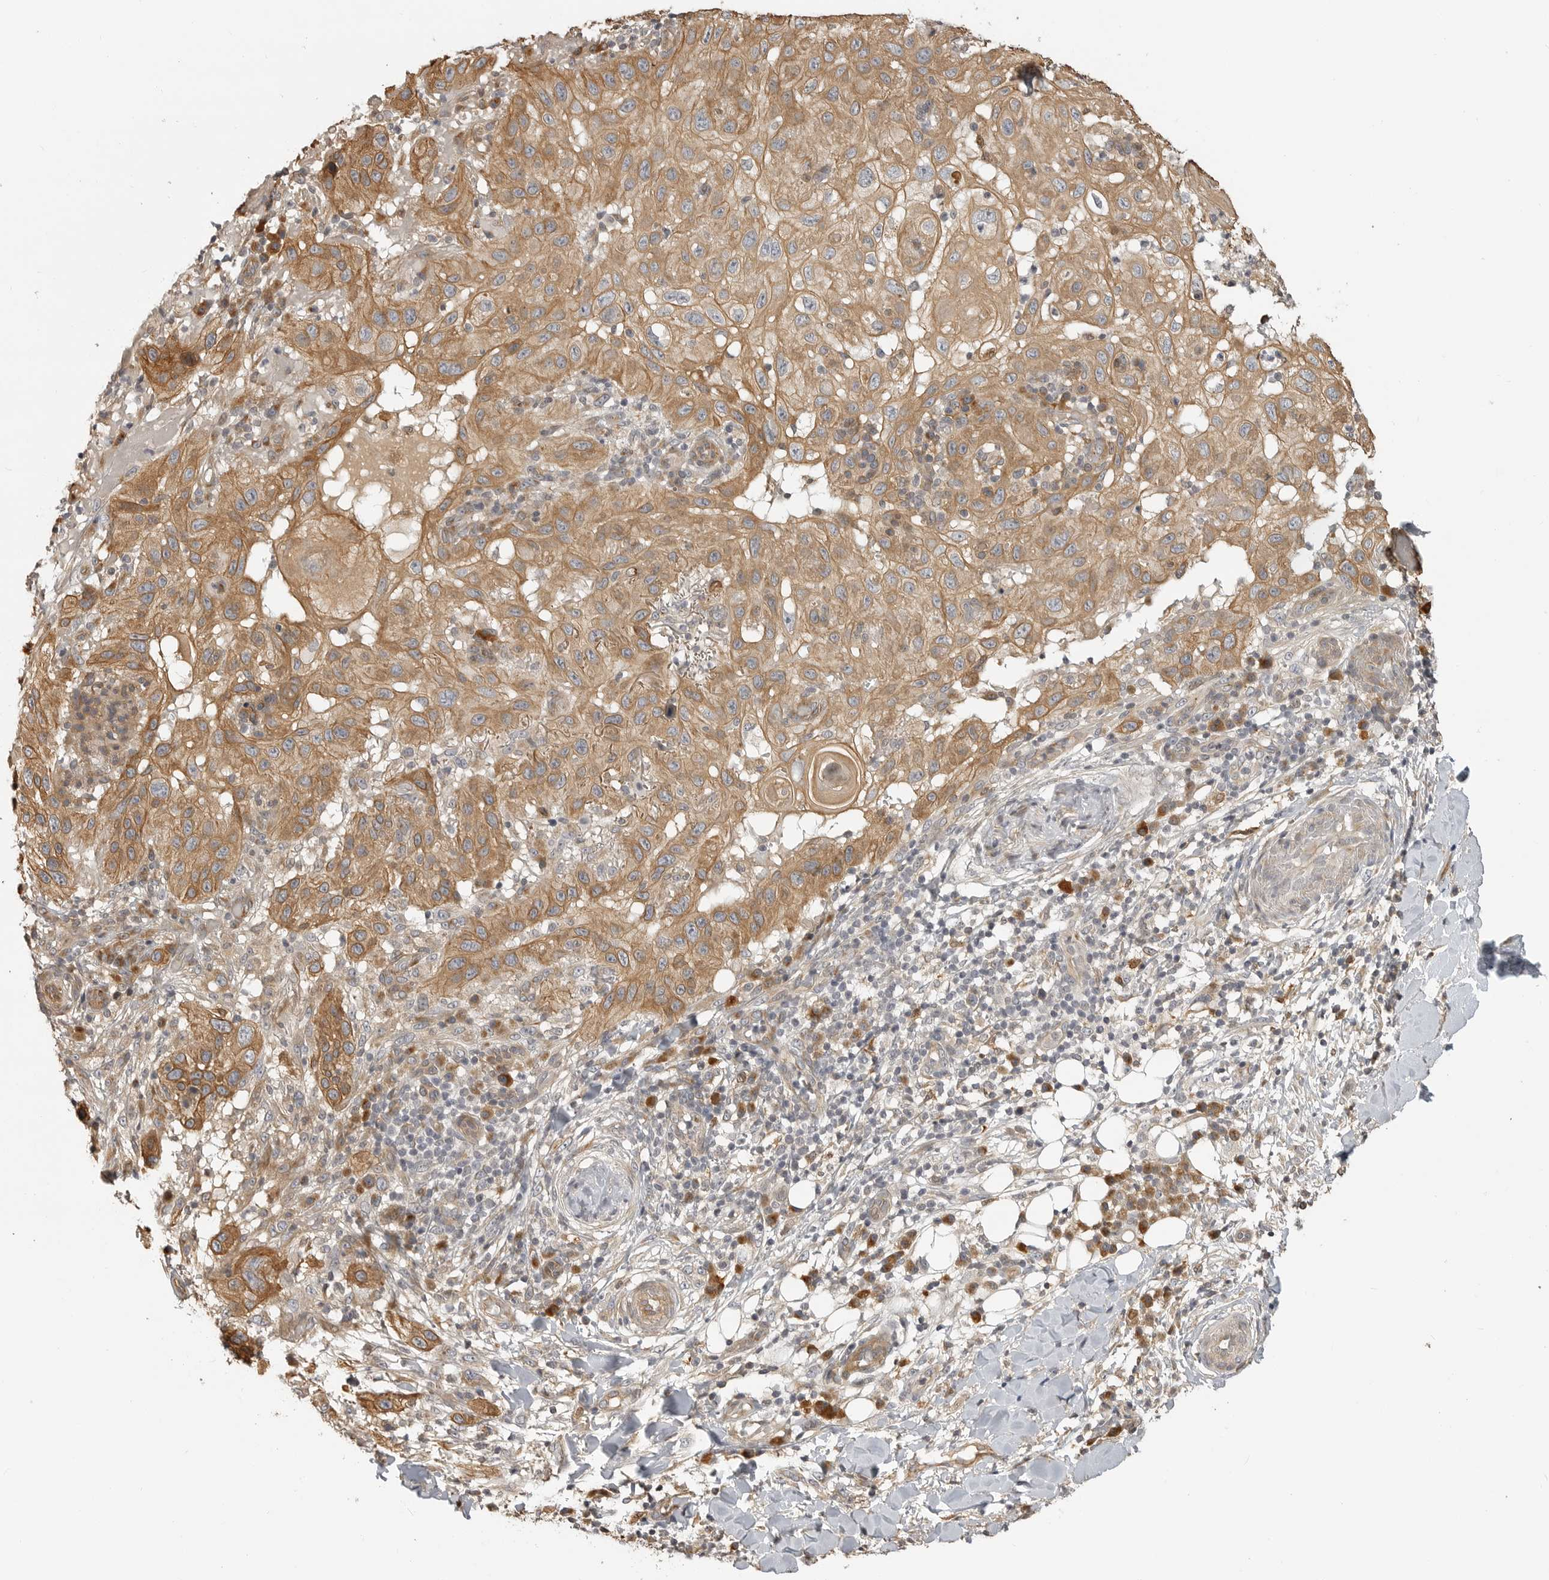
{"staining": {"intensity": "moderate", "quantity": ">75%", "location": "cytoplasmic/membranous"}, "tissue": "skin cancer", "cell_type": "Tumor cells", "image_type": "cancer", "snomed": [{"axis": "morphology", "description": "Normal tissue, NOS"}, {"axis": "morphology", "description": "Squamous cell carcinoma, NOS"}, {"axis": "topography", "description": "Skin"}], "caption": "Tumor cells show medium levels of moderate cytoplasmic/membranous staining in about >75% of cells in human skin squamous cell carcinoma. Using DAB (brown) and hematoxylin (blue) stains, captured at high magnification using brightfield microscopy.", "gene": "IDO1", "patient": {"sex": "female", "age": 96}}